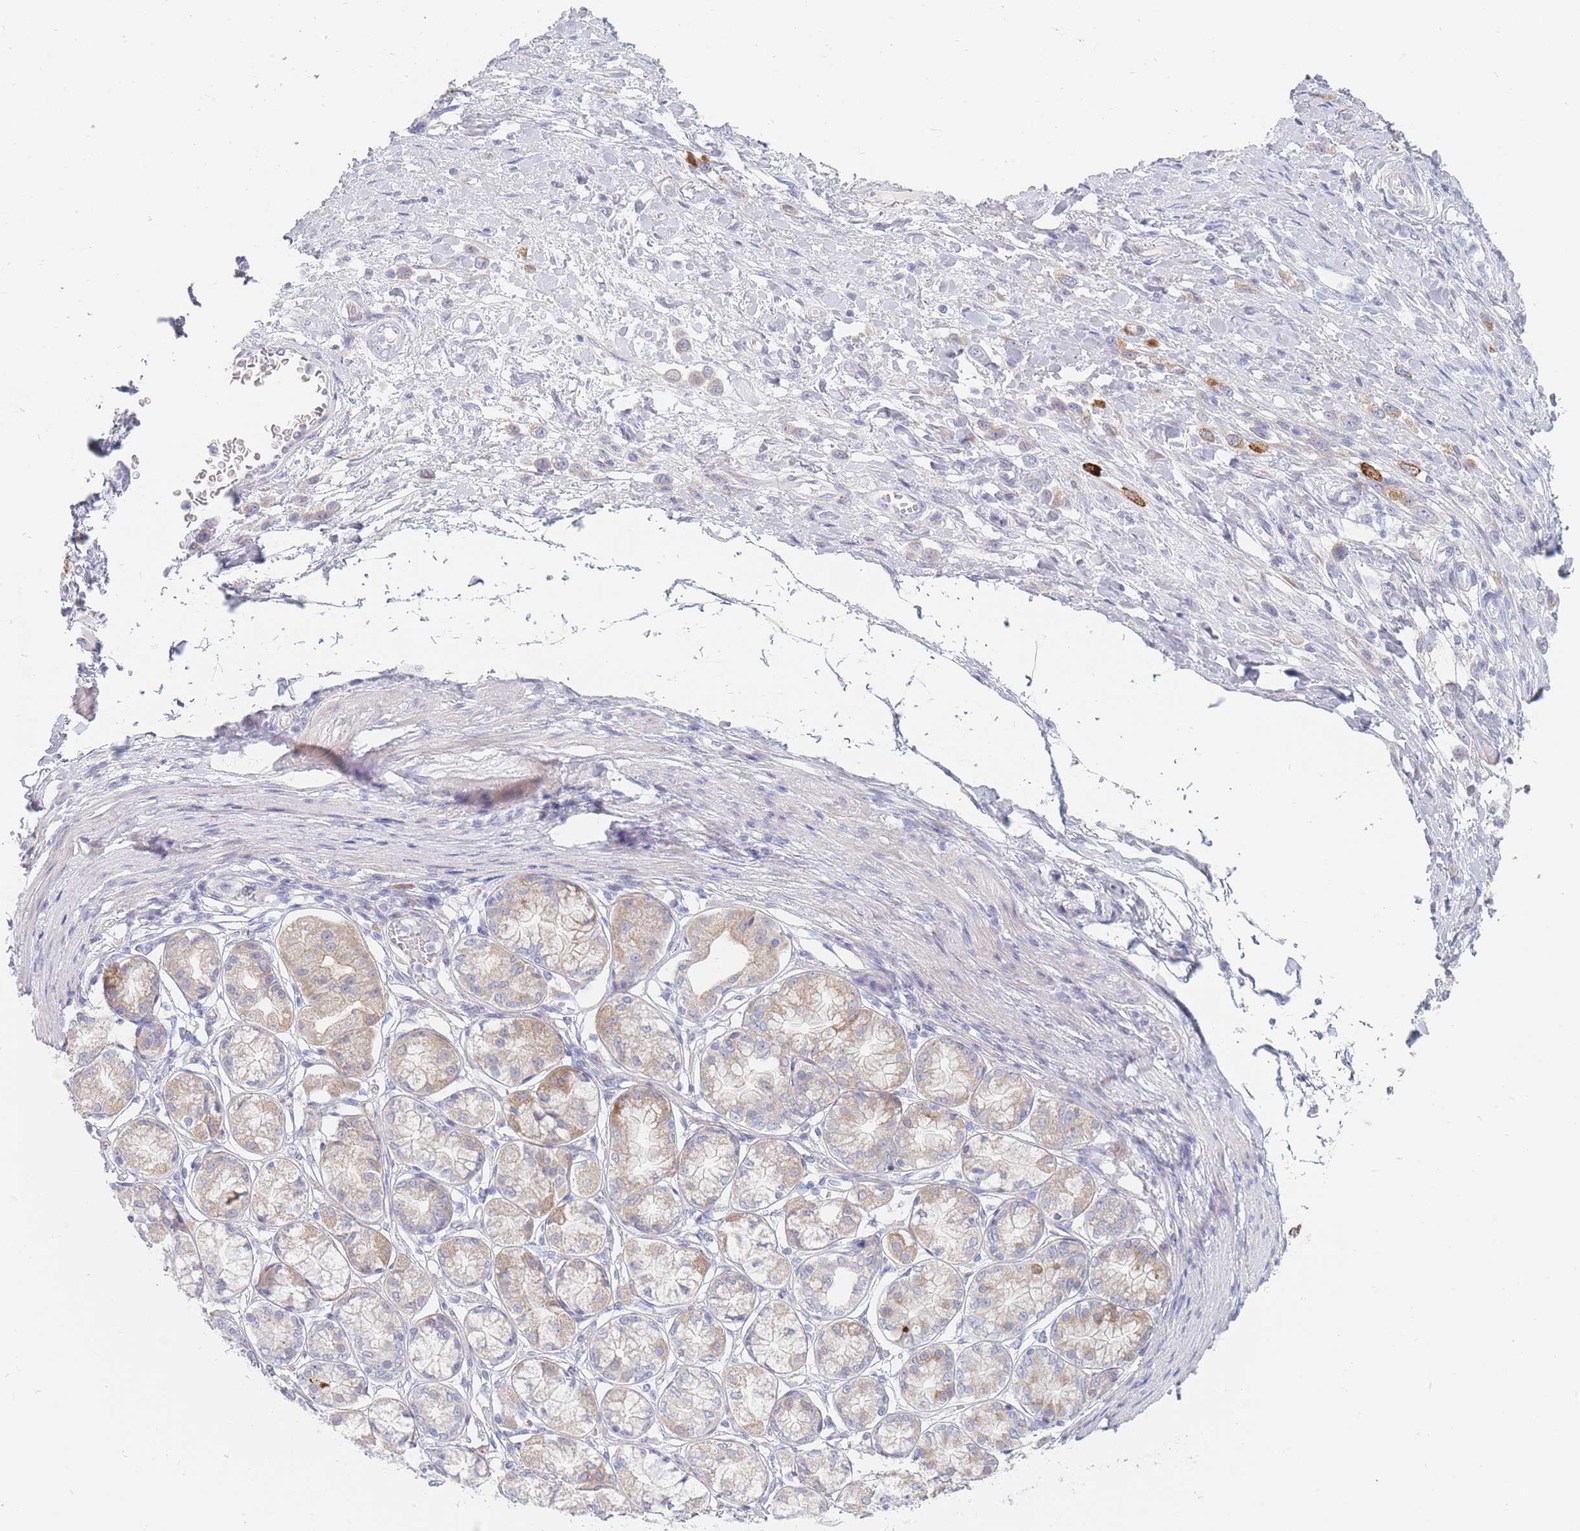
{"staining": {"intensity": "negative", "quantity": "none", "location": "none"}, "tissue": "stomach cancer", "cell_type": "Tumor cells", "image_type": "cancer", "snomed": [{"axis": "morphology", "description": "Adenocarcinoma, NOS"}, {"axis": "topography", "description": "Stomach"}], "caption": "Tumor cells show no significant expression in stomach adenocarcinoma. (Brightfield microscopy of DAB (3,3'-diaminobenzidine) immunohistochemistry (IHC) at high magnification).", "gene": "SPATS1", "patient": {"sex": "female", "age": 65}}